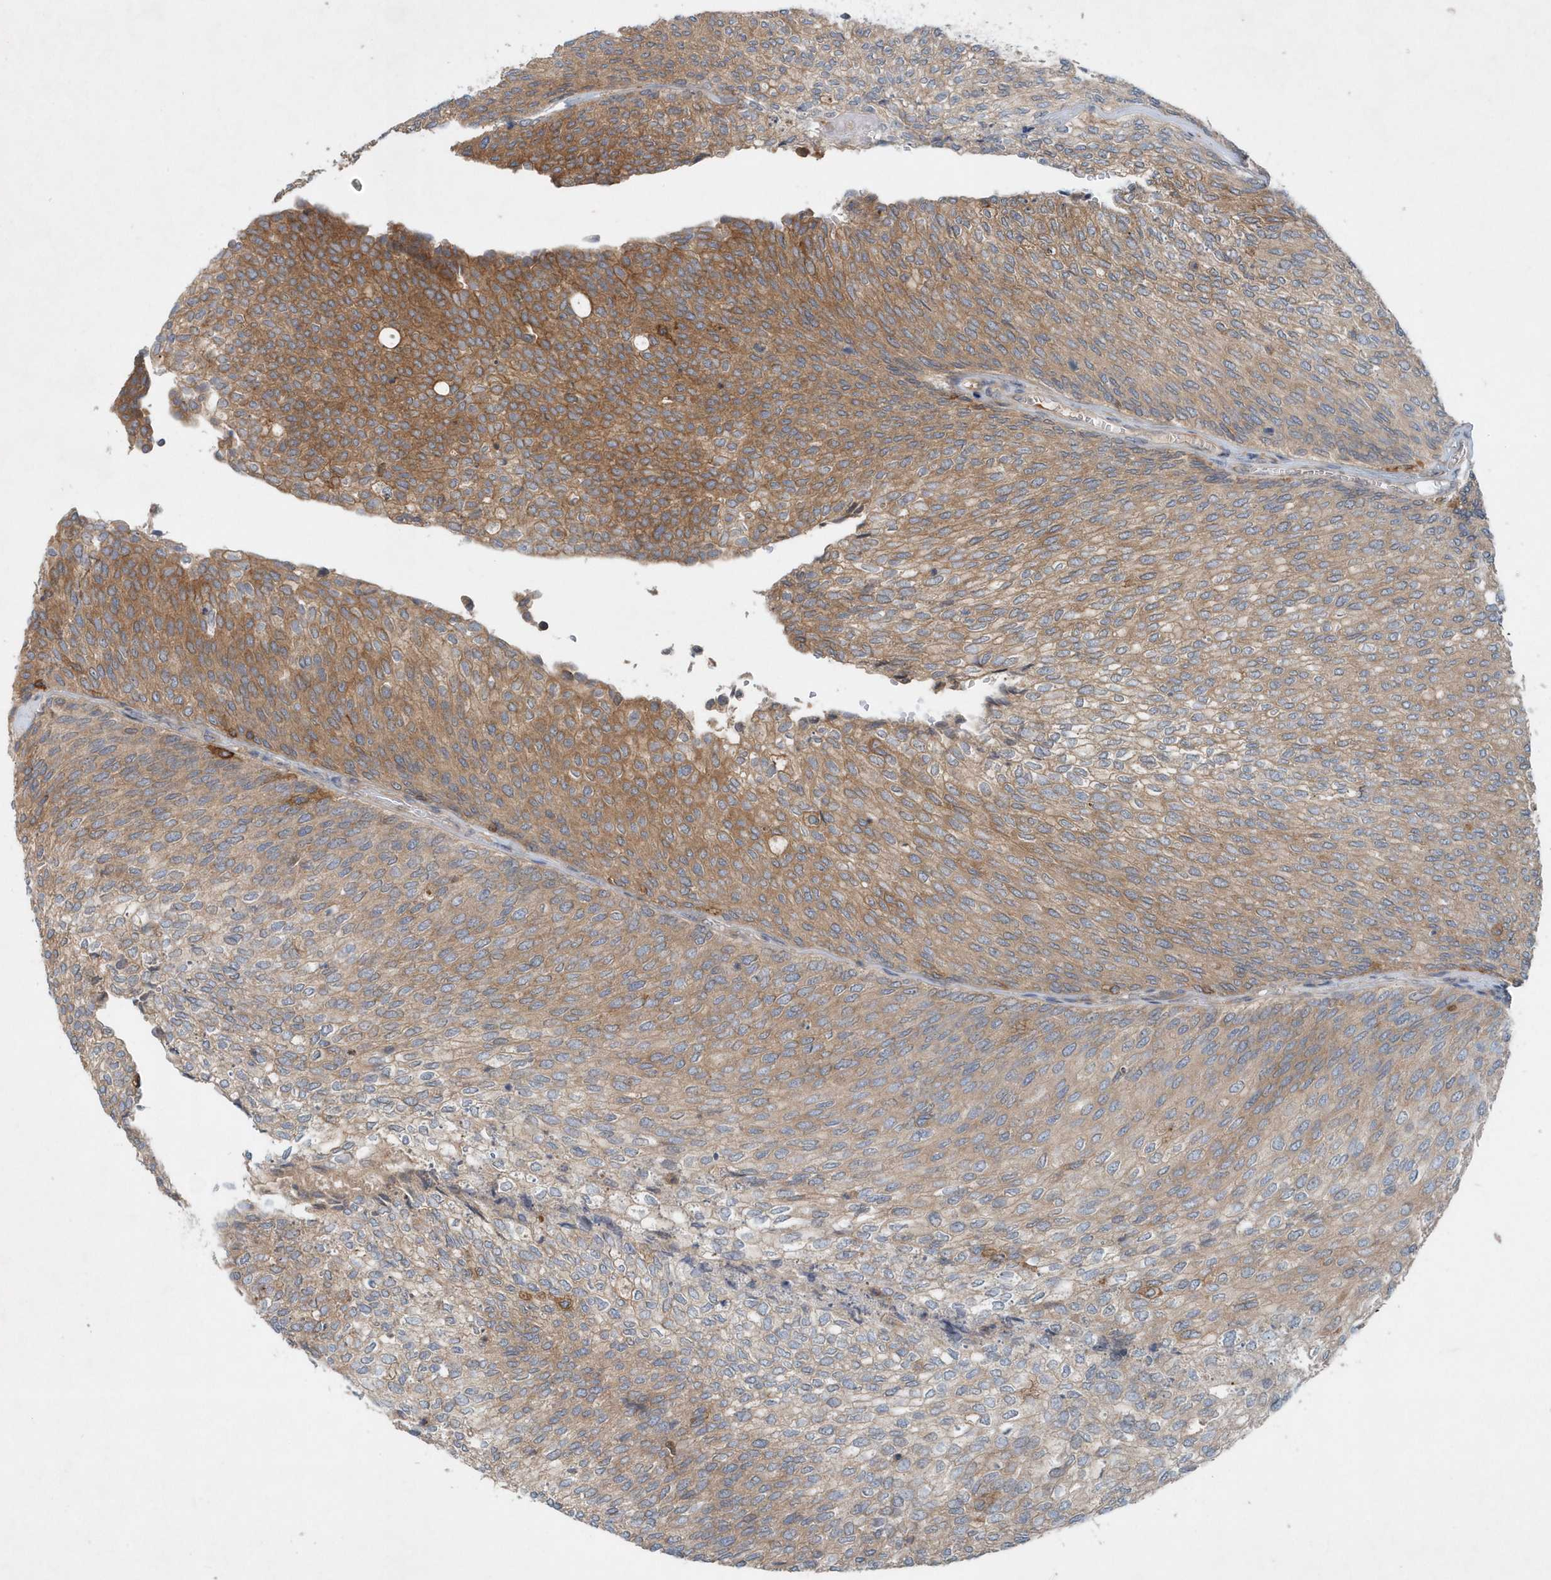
{"staining": {"intensity": "moderate", "quantity": "25%-75%", "location": "cytoplasmic/membranous"}, "tissue": "urothelial cancer", "cell_type": "Tumor cells", "image_type": "cancer", "snomed": [{"axis": "morphology", "description": "Urothelial carcinoma, Low grade"}, {"axis": "topography", "description": "Urinary bladder"}], "caption": "This micrograph displays immunohistochemistry (IHC) staining of human urothelial cancer, with medium moderate cytoplasmic/membranous positivity in approximately 25%-75% of tumor cells.", "gene": "P2RY10", "patient": {"sex": "female", "age": 79}}